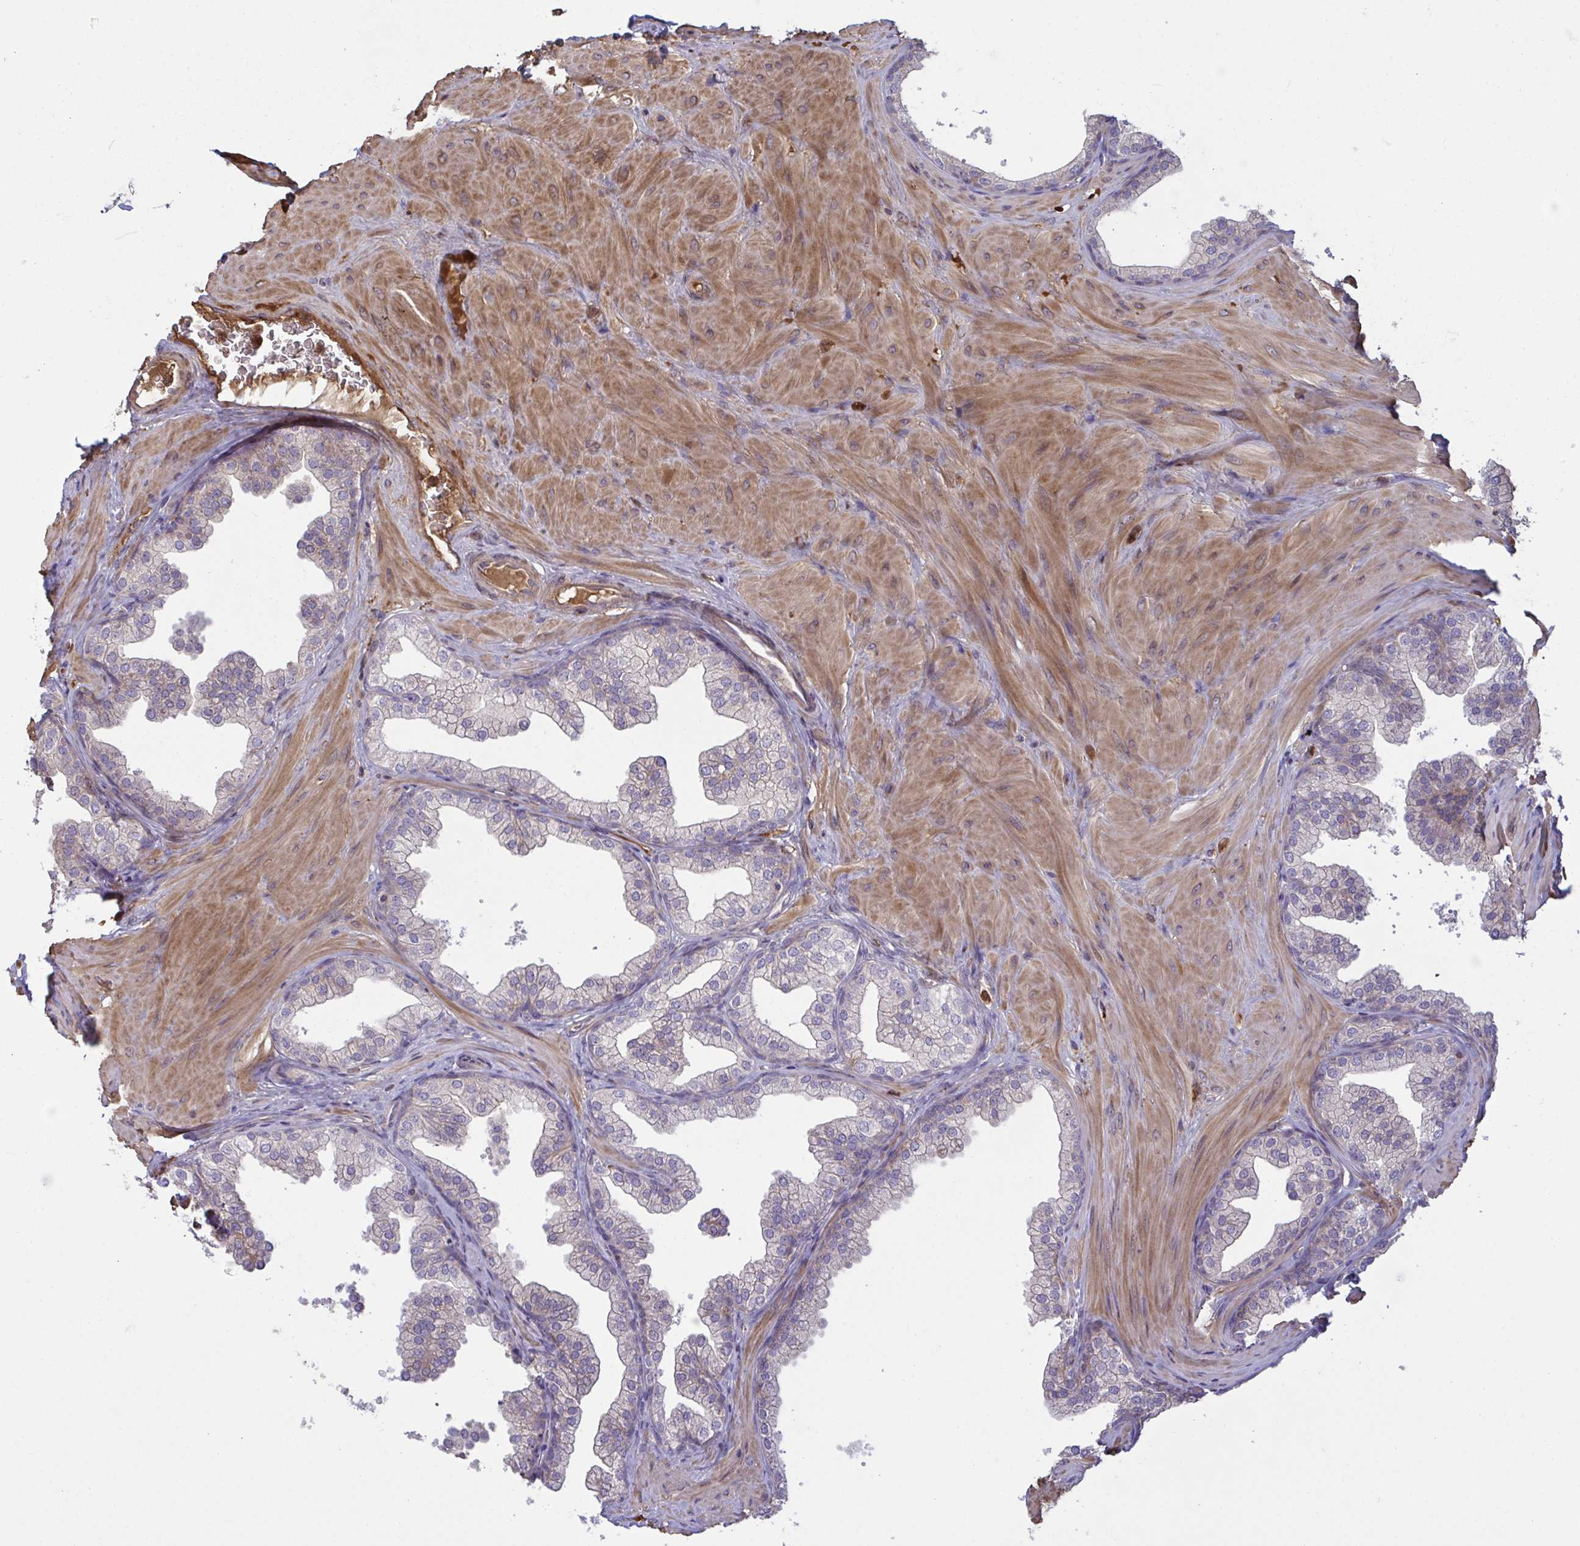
{"staining": {"intensity": "negative", "quantity": "none", "location": "none"}, "tissue": "prostate", "cell_type": "Glandular cells", "image_type": "normal", "snomed": [{"axis": "morphology", "description": "Normal tissue, NOS"}, {"axis": "topography", "description": "Prostate"}], "caption": "Glandular cells show no significant staining in normal prostate. (DAB (3,3'-diaminobenzidine) immunohistochemistry (IHC) visualized using brightfield microscopy, high magnification).", "gene": "IL1R1", "patient": {"sex": "male", "age": 37}}